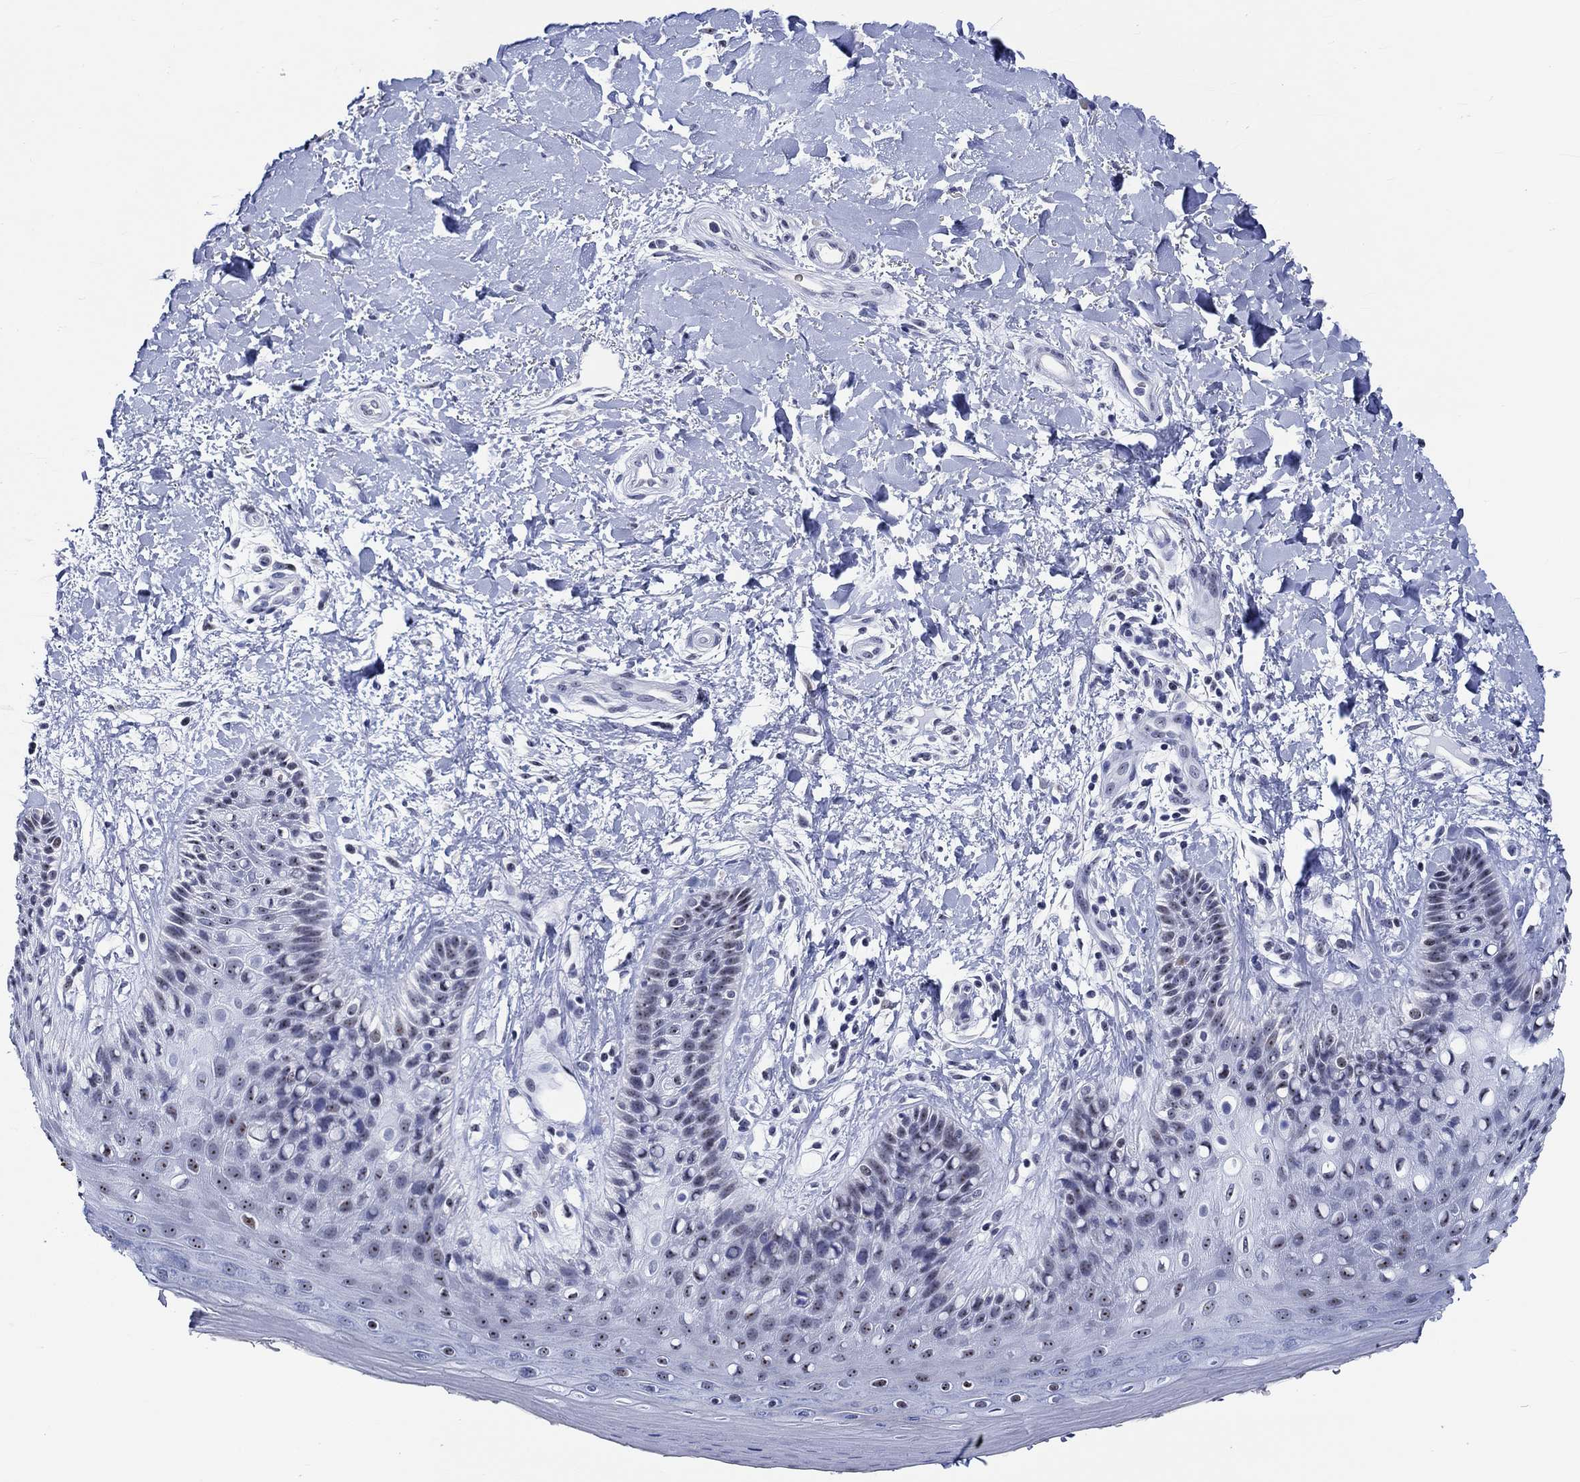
{"staining": {"intensity": "strong", "quantity": ">75%", "location": "nuclear"}, "tissue": "skin", "cell_type": "Epidermal cells", "image_type": "normal", "snomed": [{"axis": "morphology", "description": "Normal tissue, NOS"}, {"axis": "topography", "description": "Anal"}], "caption": "Immunohistochemistry (DAB) staining of normal human skin exhibits strong nuclear protein expression in approximately >75% of epidermal cells.", "gene": "ZNF446", "patient": {"sex": "male", "age": 36}}